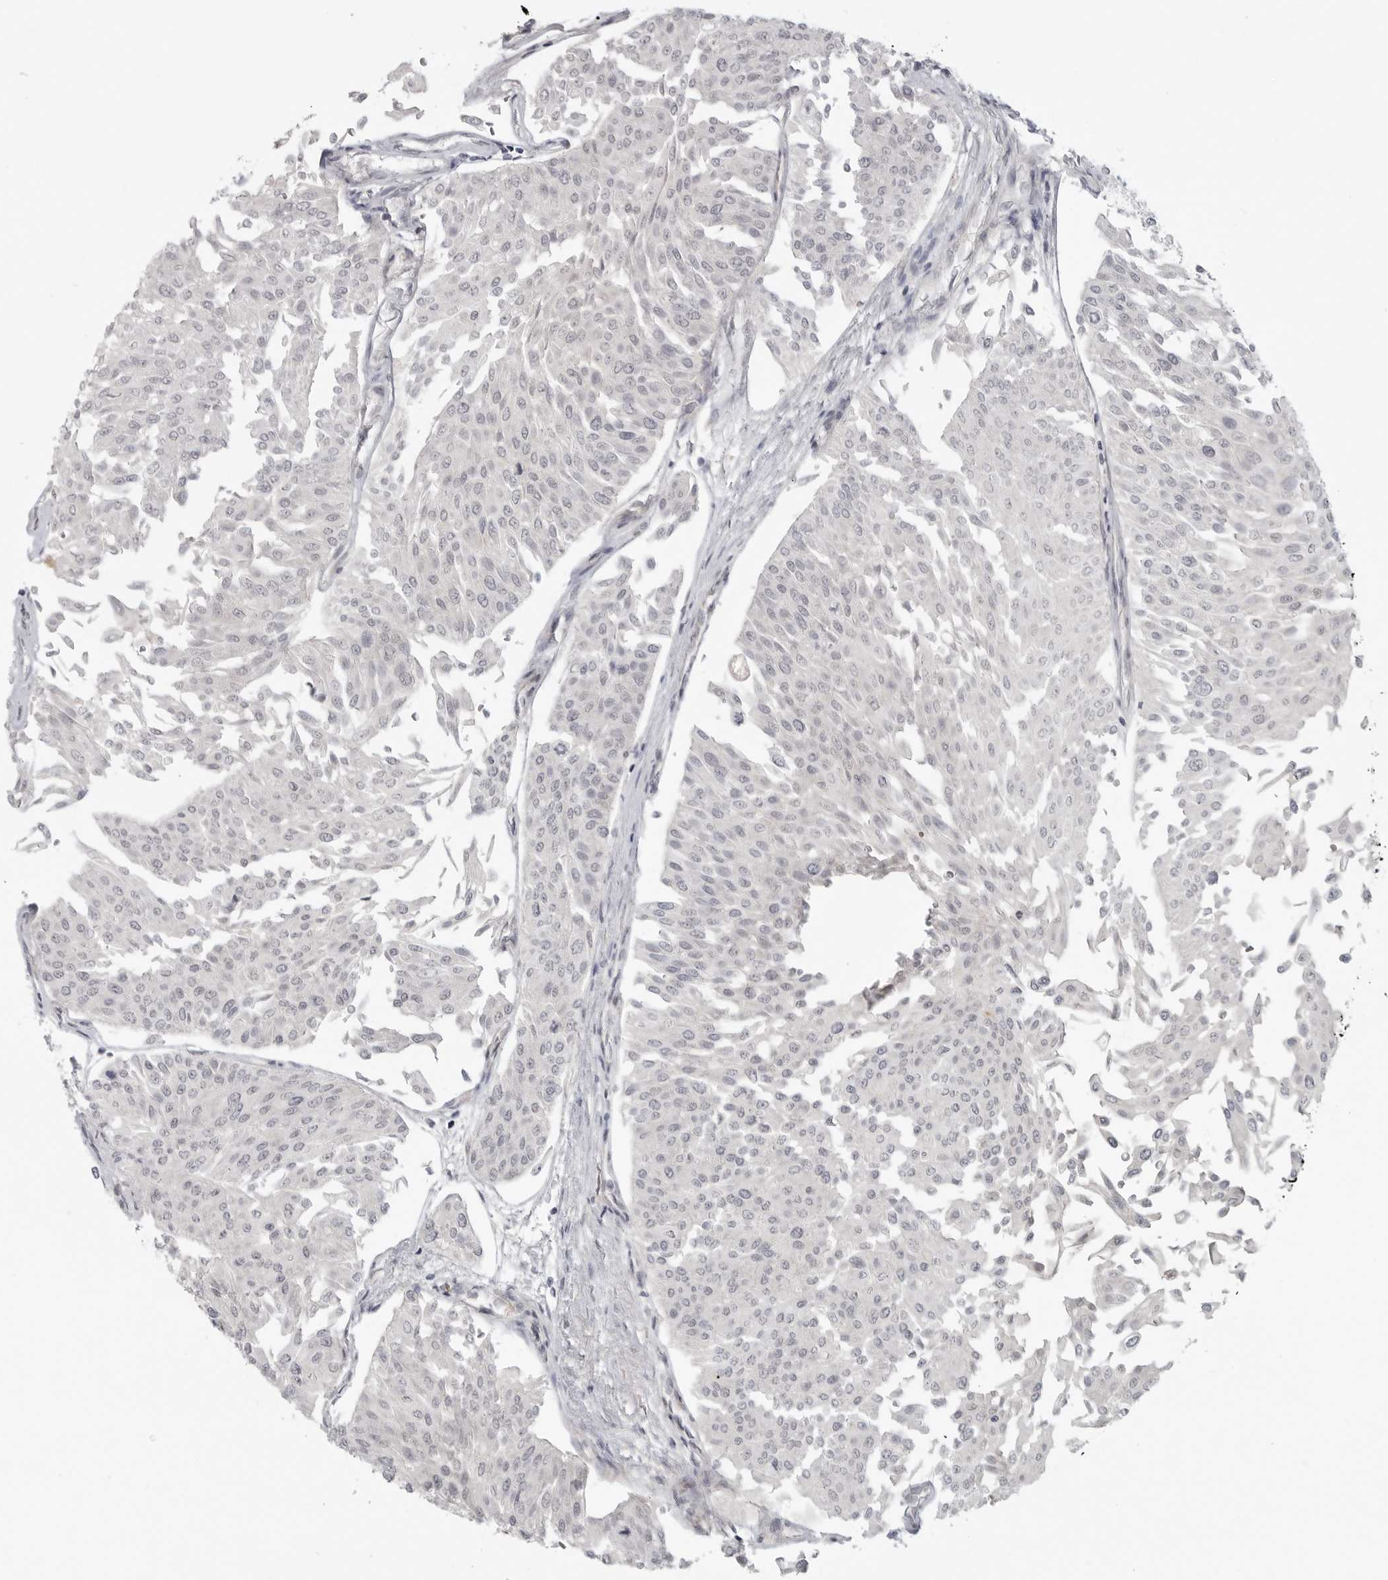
{"staining": {"intensity": "negative", "quantity": "none", "location": "none"}, "tissue": "urothelial cancer", "cell_type": "Tumor cells", "image_type": "cancer", "snomed": [{"axis": "morphology", "description": "Urothelial carcinoma, Low grade"}, {"axis": "topography", "description": "Urinary bladder"}], "caption": "Histopathology image shows no protein expression in tumor cells of urothelial cancer tissue.", "gene": "CEP295NL", "patient": {"sex": "male", "age": 67}}